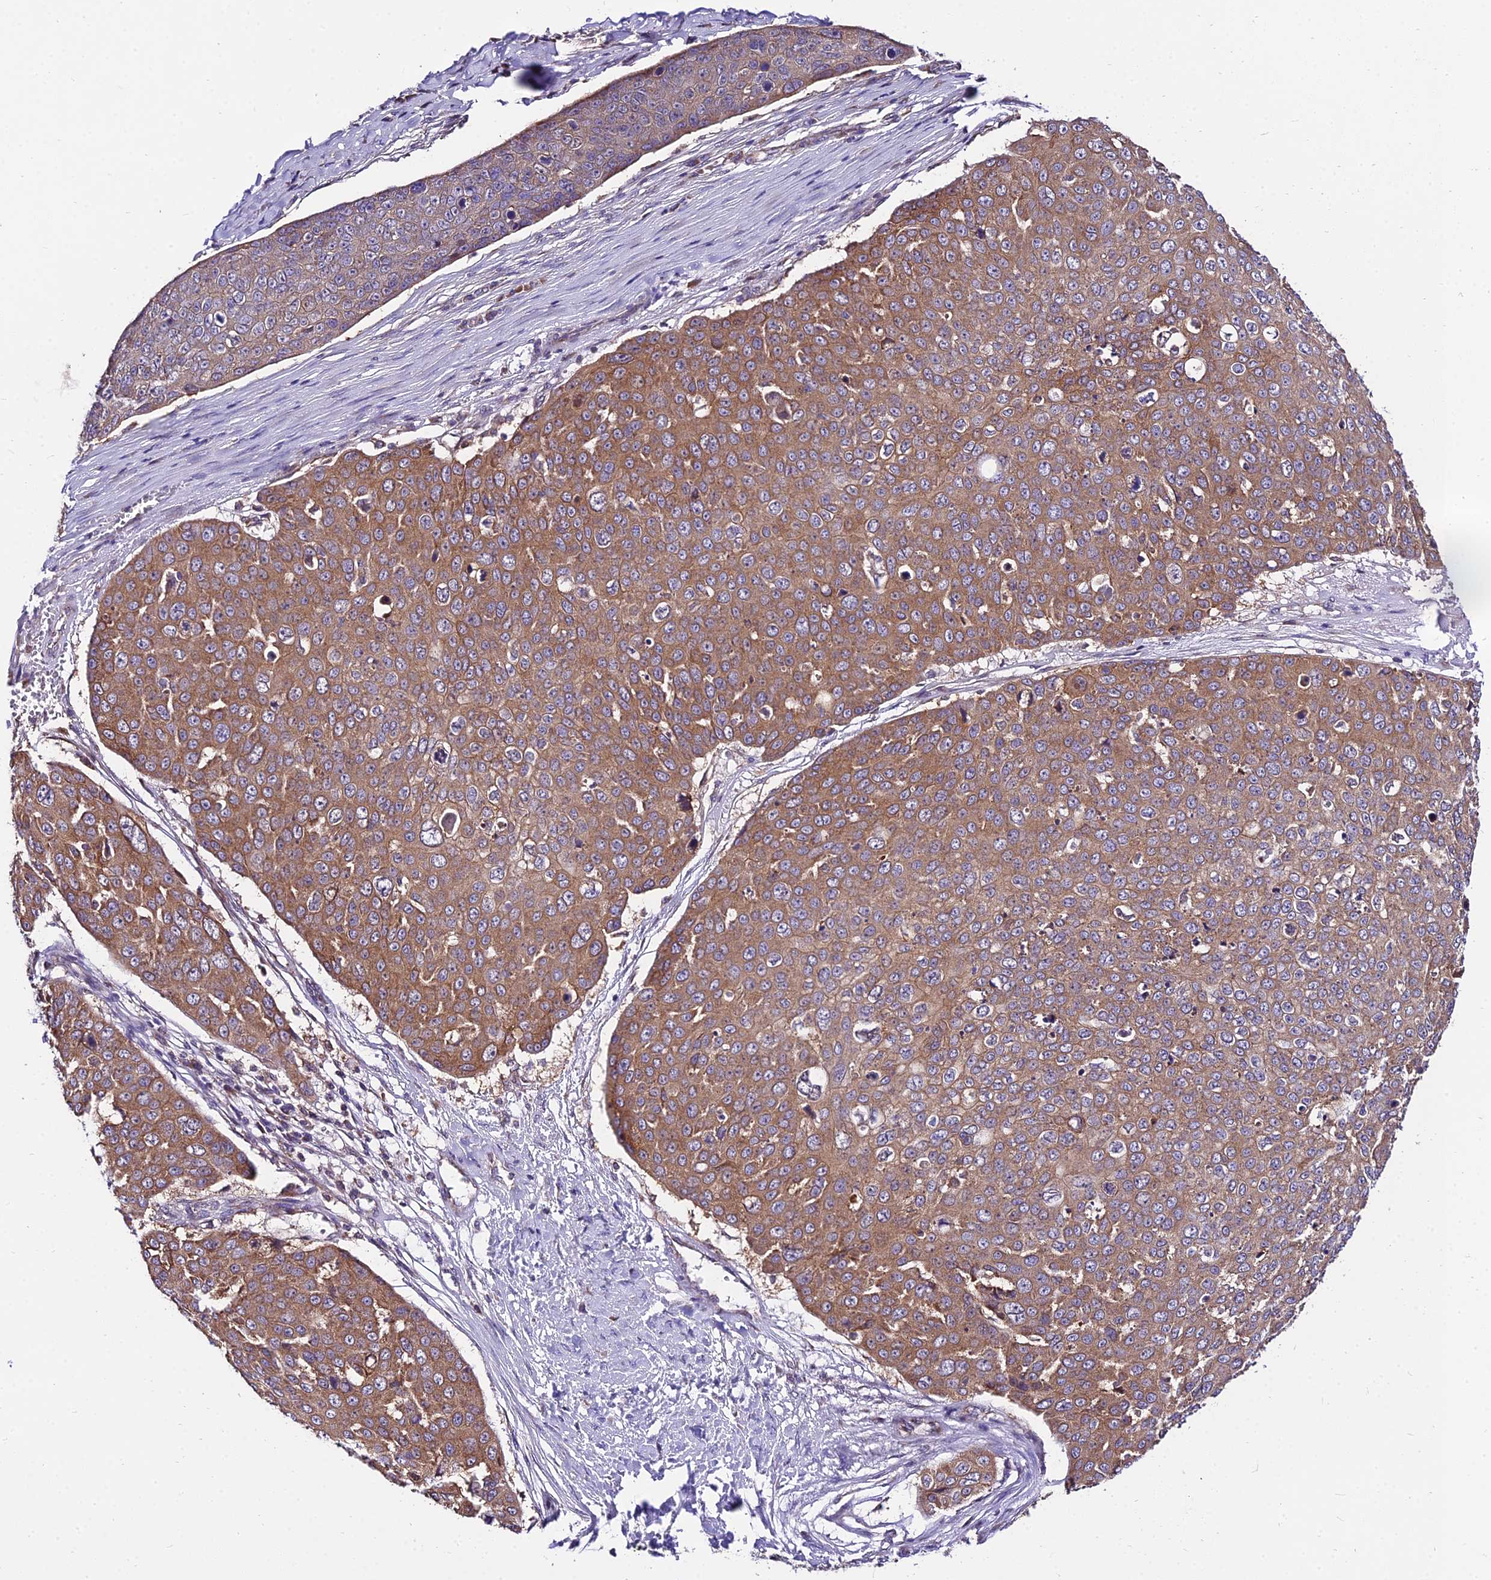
{"staining": {"intensity": "moderate", "quantity": ">75%", "location": "cytoplasmic/membranous"}, "tissue": "skin cancer", "cell_type": "Tumor cells", "image_type": "cancer", "snomed": [{"axis": "morphology", "description": "Squamous cell carcinoma, NOS"}, {"axis": "topography", "description": "Skin"}], "caption": "Human skin squamous cell carcinoma stained with a protein marker shows moderate staining in tumor cells.", "gene": "C6orf132", "patient": {"sex": "male", "age": 71}}